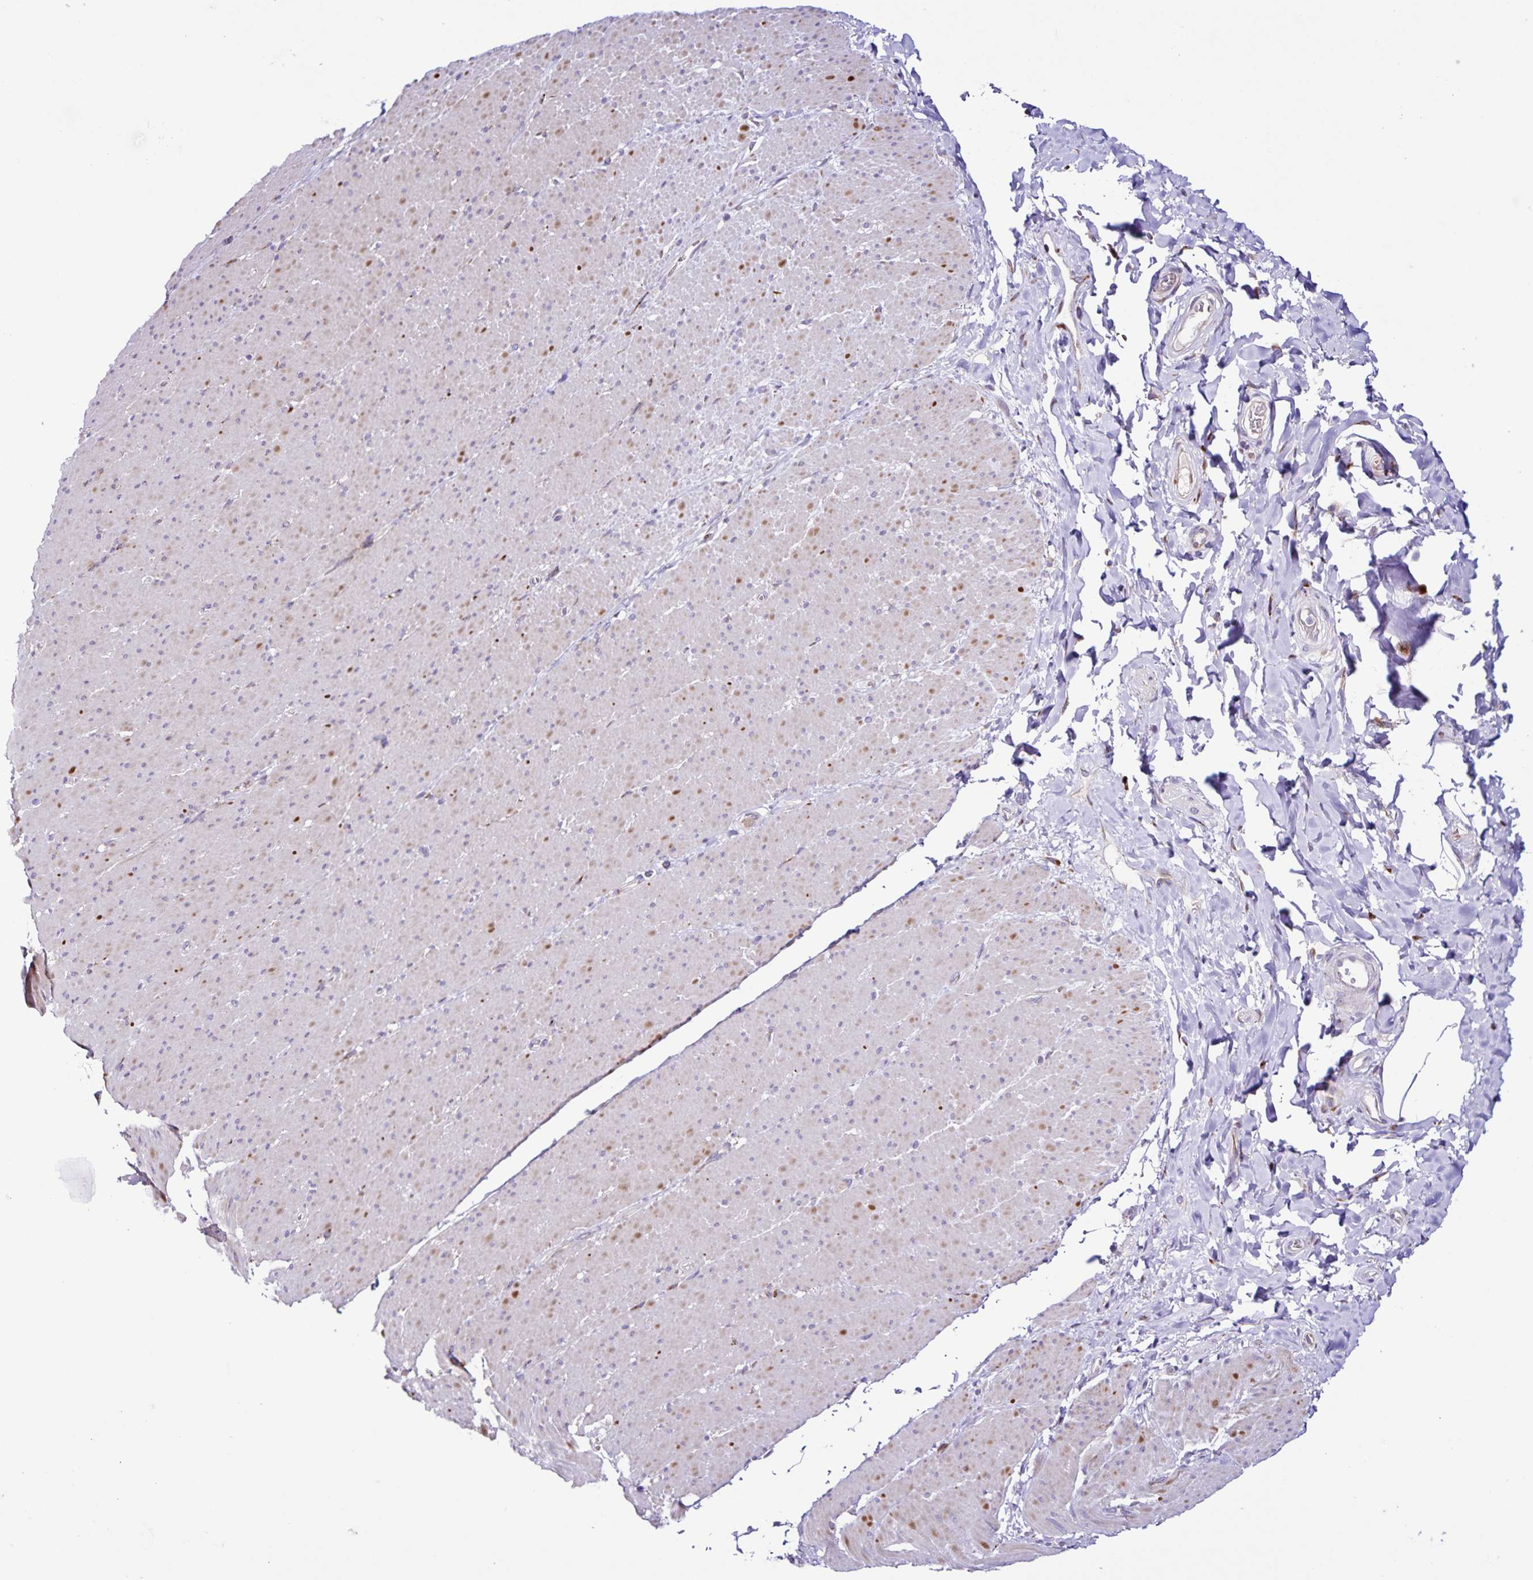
{"staining": {"intensity": "weak", "quantity": "25%-75%", "location": "cytoplasmic/membranous"}, "tissue": "smooth muscle", "cell_type": "Smooth muscle cells", "image_type": "normal", "snomed": [{"axis": "morphology", "description": "Normal tissue, NOS"}, {"axis": "topography", "description": "Smooth muscle"}, {"axis": "topography", "description": "Rectum"}], "caption": "IHC photomicrograph of normal smooth muscle: smooth muscle stained using IHC displays low levels of weak protein expression localized specifically in the cytoplasmic/membranous of smooth muscle cells, appearing as a cytoplasmic/membranous brown color.", "gene": "OSBPL5", "patient": {"sex": "male", "age": 53}}